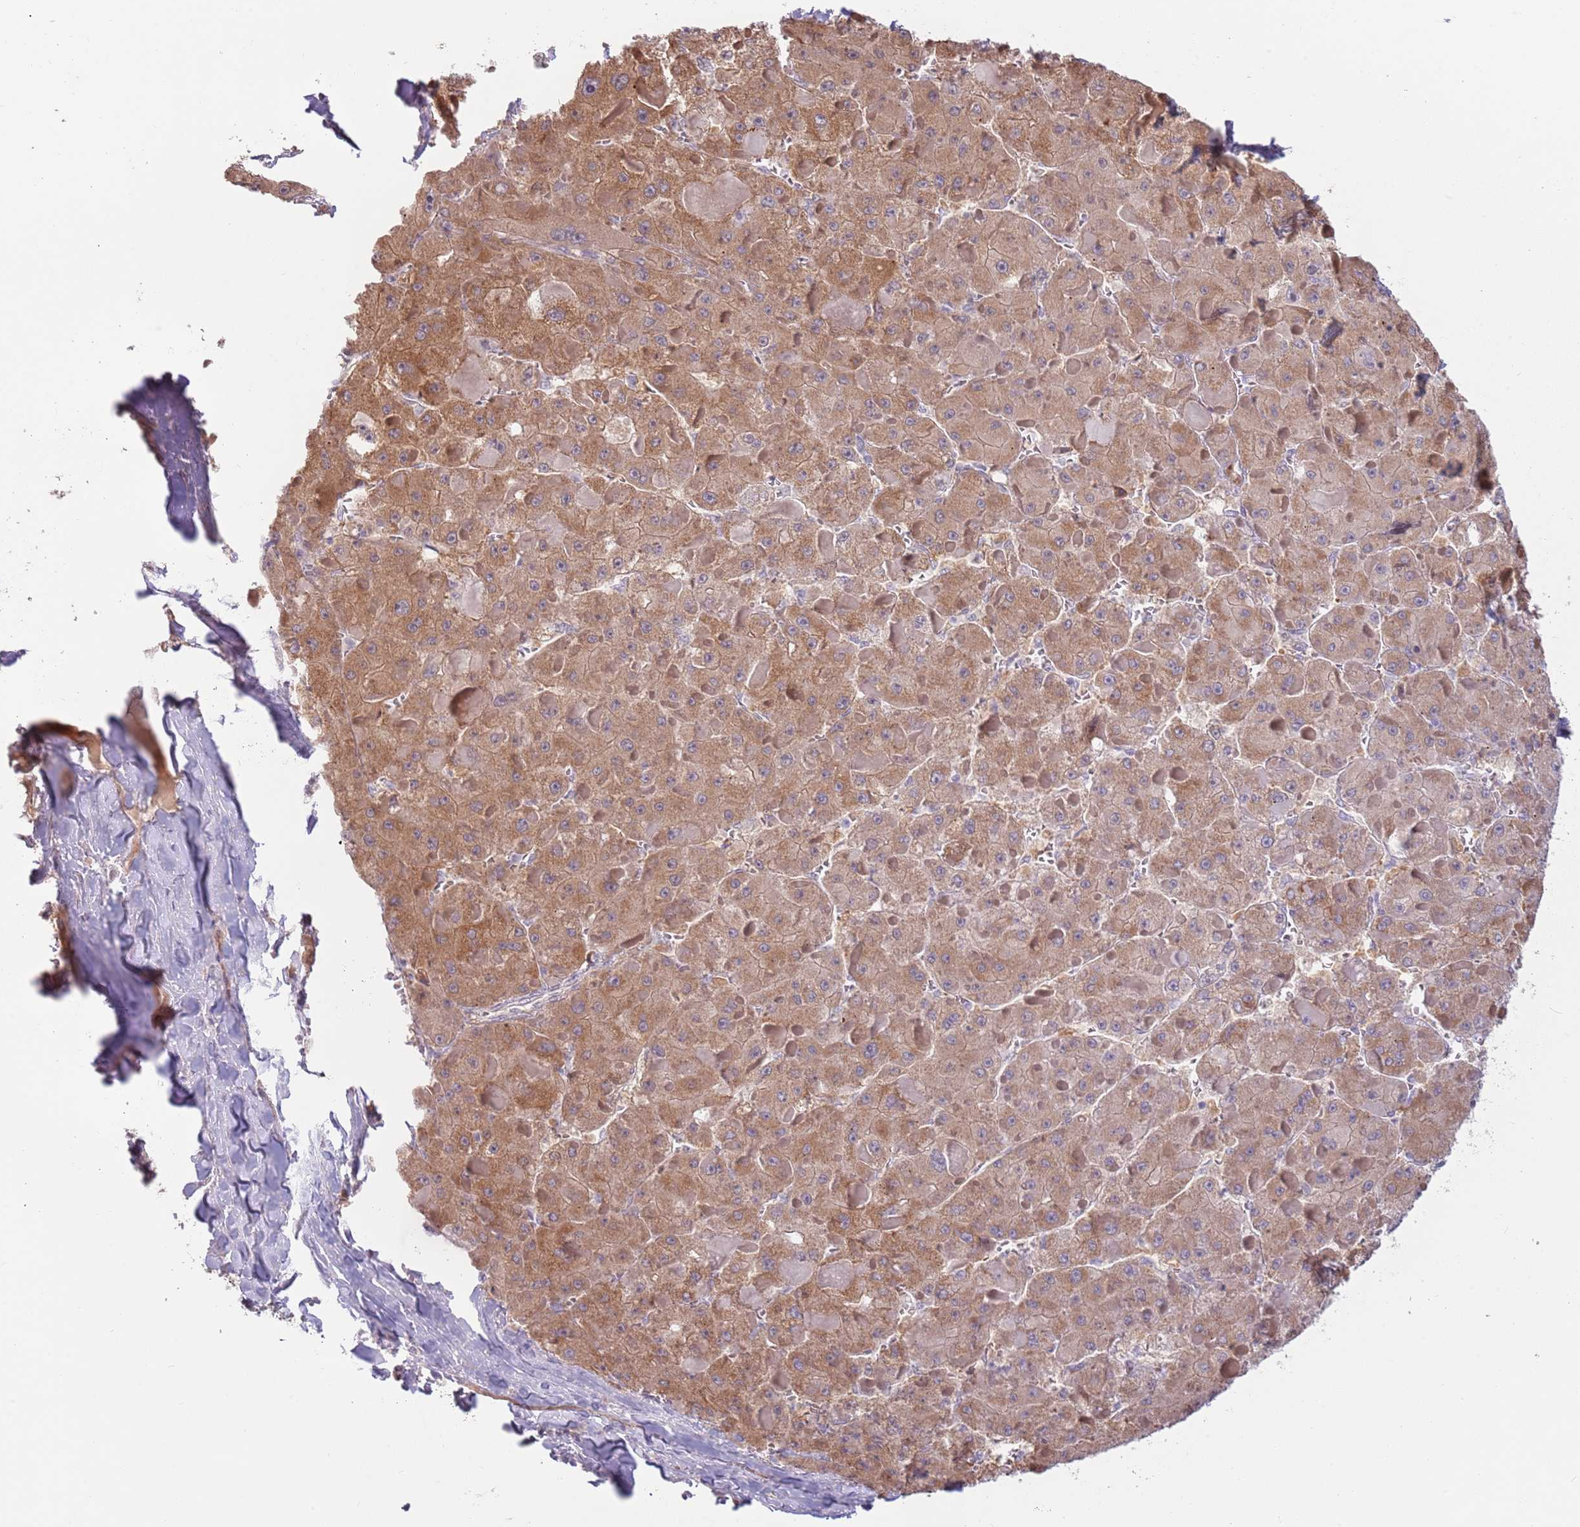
{"staining": {"intensity": "moderate", "quantity": ">75%", "location": "cytoplasmic/membranous"}, "tissue": "liver cancer", "cell_type": "Tumor cells", "image_type": "cancer", "snomed": [{"axis": "morphology", "description": "Carcinoma, Hepatocellular, NOS"}, {"axis": "topography", "description": "Liver"}], "caption": "This photomicrograph exhibits liver cancer stained with immunohistochemistry to label a protein in brown. The cytoplasmic/membranous of tumor cells show moderate positivity for the protein. Nuclei are counter-stained blue.", "gene": "LDHD", "patient": {"sex": "female", "age": 73}}